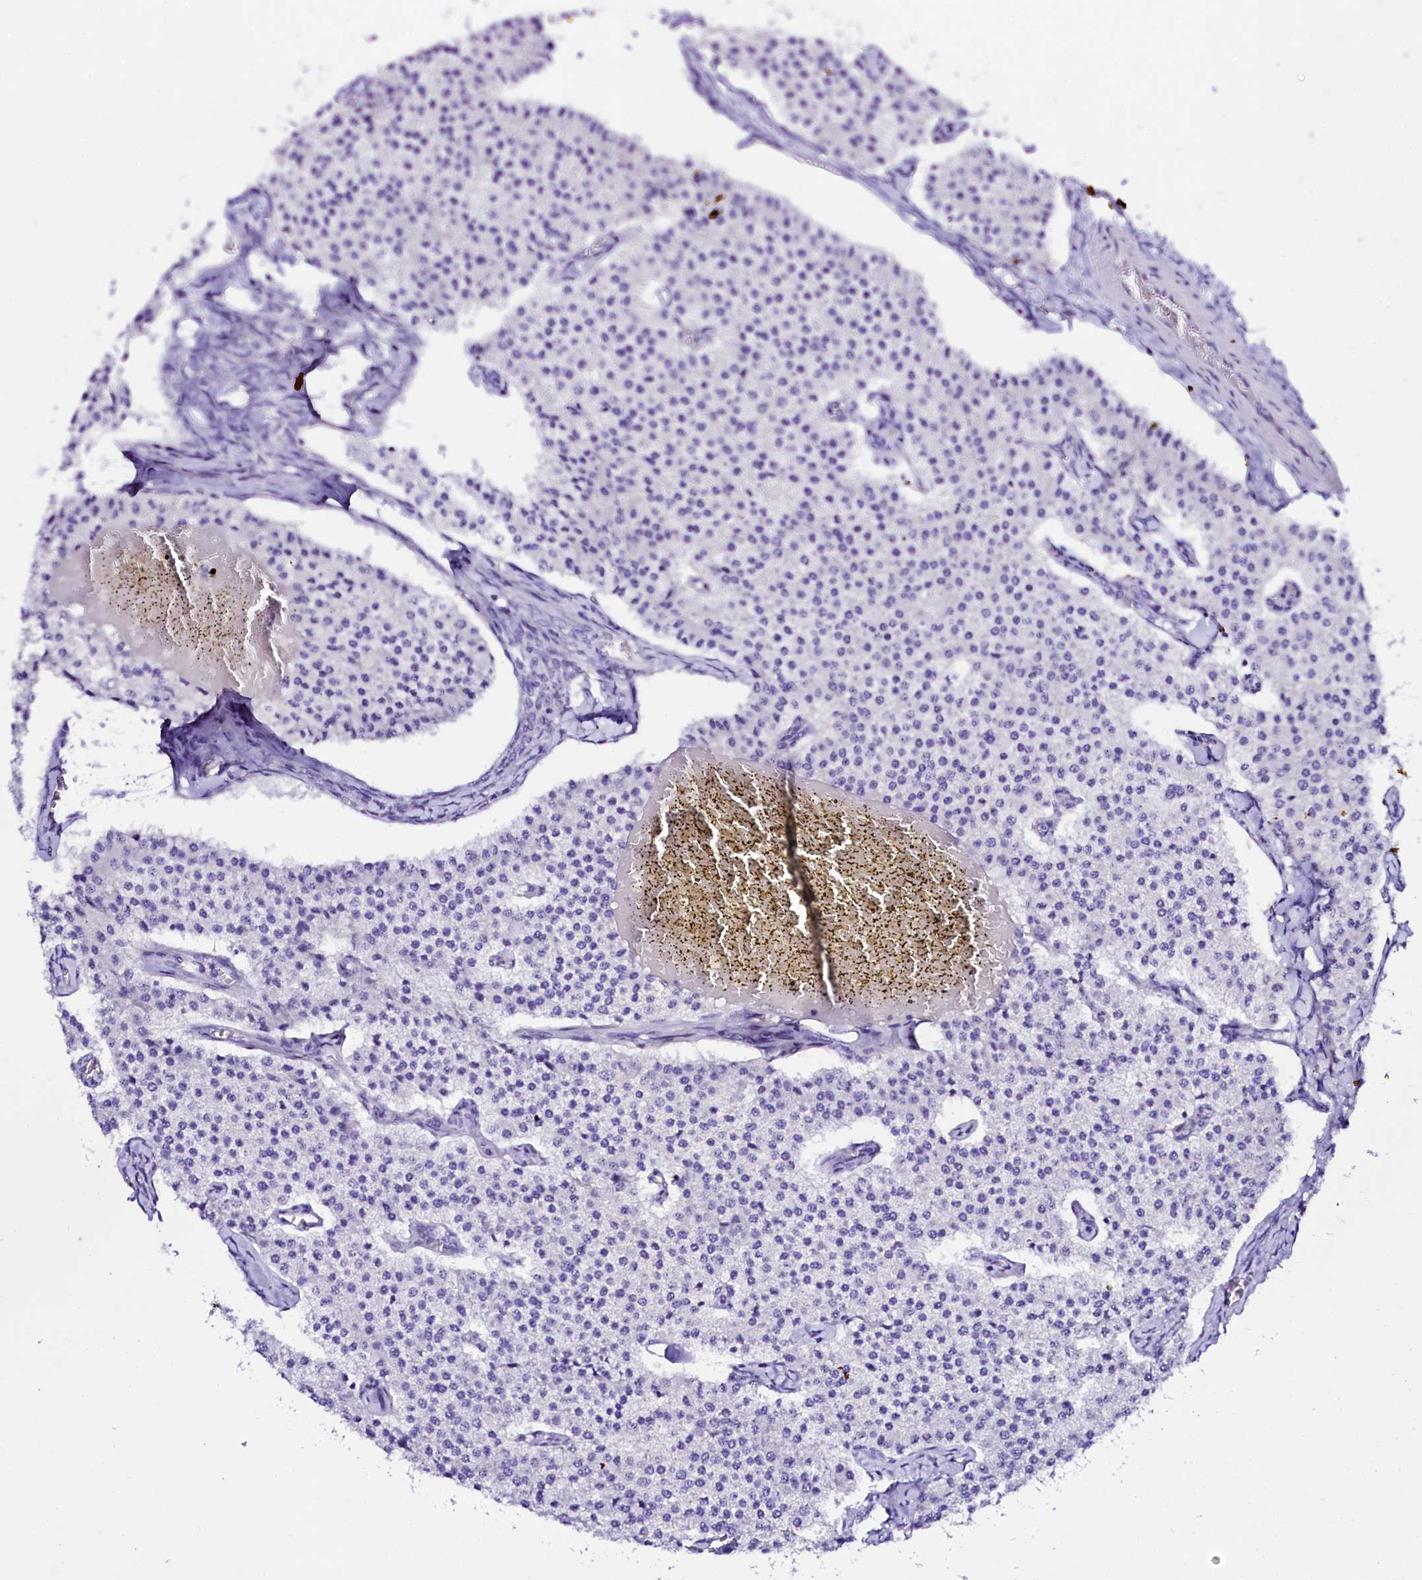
{"staining": {"intensity": "negative", "quantity": "none", "location": "none"}, "tissue": "carcinoid", "cell_type": "Tumor cells", "image_type": "cancer", "snomed": [{"axis": "morphology", "description": "Carcinoid, malignant, NOS"}, {"axis": "topography", "description": "Colon"}], "caption": "High magnification brightfield microscopy of carcinoid (malignant) stained with DAB (brown) and counterstained with hematoxylin (blue): tumor cells show no significant positivity.", "gene": "BTBD16", "patient": {"sex": "female", "age": 52}}